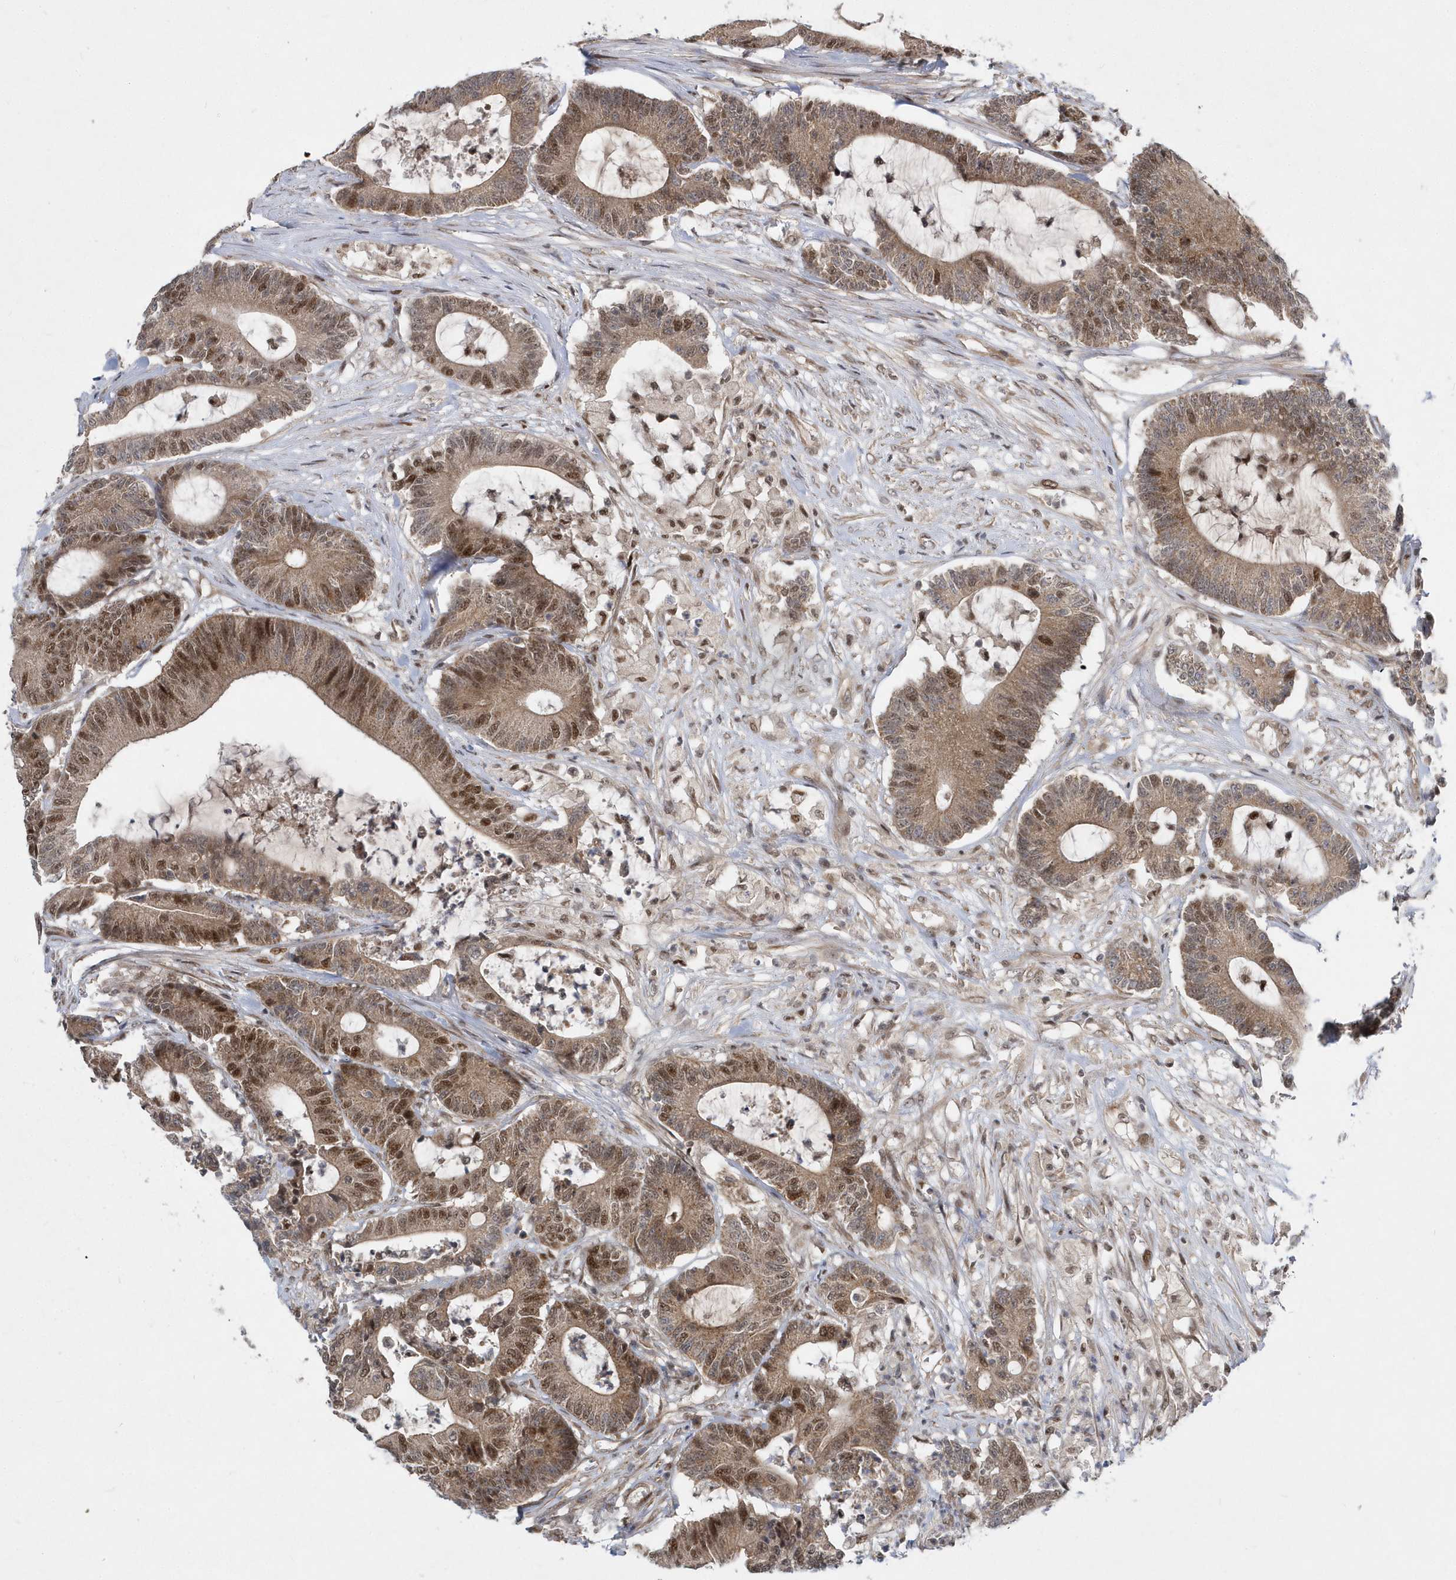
{"staining": {"intensity": "moderate", "quantity": ">75%", "location": "cytoplasmic/membranous,nuclear"}, "tissue": "colorectal cancer", "cell_type": "Tumor cells", "image_type": "cancer", "snomed": [{"axis": "morphology", "description": "Adenocarcinoma, NOS"}, {"axis": "topography", "description": "Colon"}], "caption": "Protein staining reveals moderate cytoplasmic/membranous and nuclear positivity in about >75% of tumor cells in colorectal cancer (adenocarcinoma). The protein of interest is shown in brown color, while the nuclei are stained blue.", "gene": "MXI1", "patient": {"sex": "female", "age": 84}}